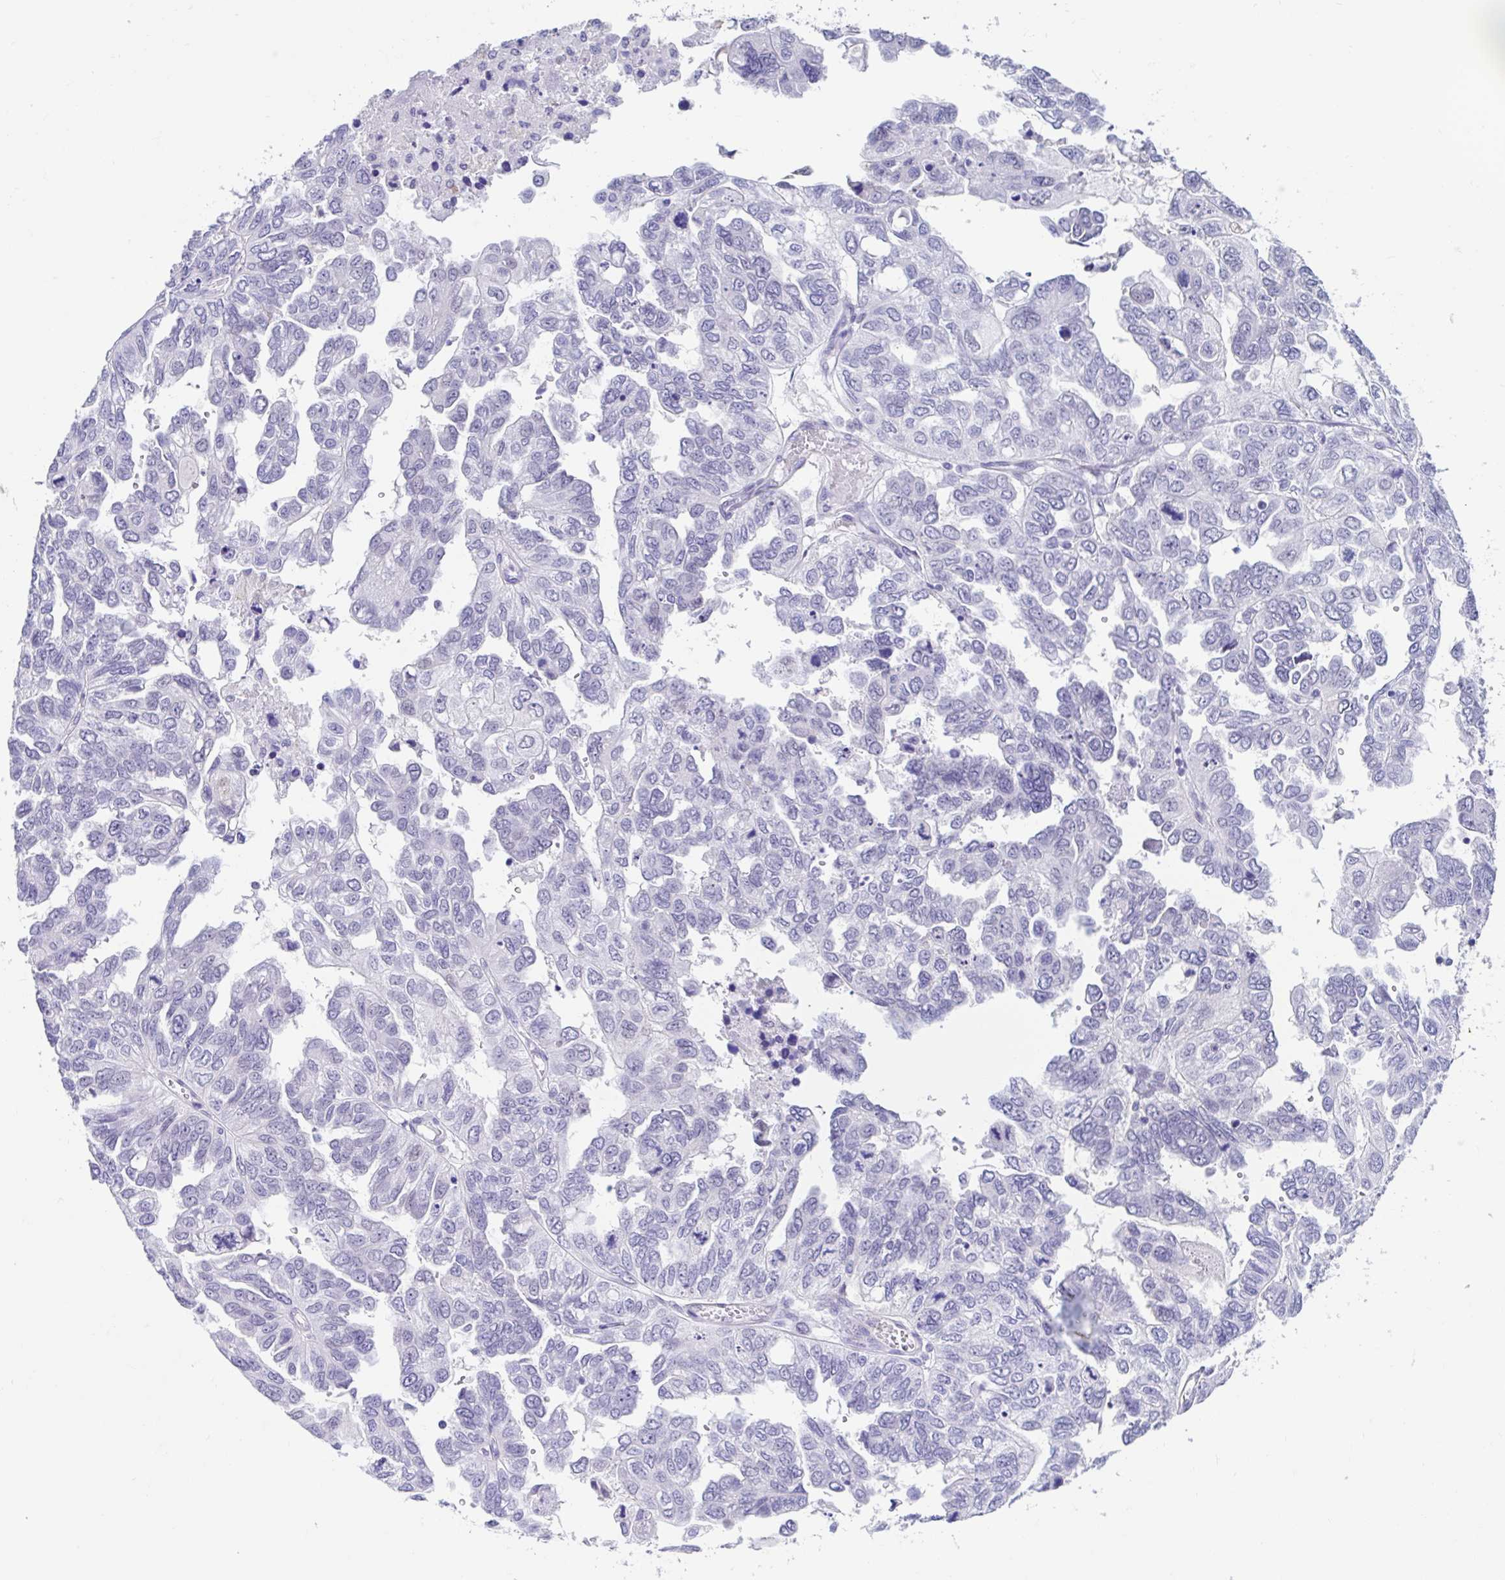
{"staining": {"intensity": "negative", "quantity": "none", "location": "none"}, "tissue": "ovarian cancer", "cell_type": "Tumor cells", "image_type": "cancer", "snomed": [{"axis": "morphology", "description": "Cystadenocarcinoma, serous, NOS"}, {"axis": "topography", "description": "Ovary"}], "caption": "Tumor cells show no significant positivity in ovarian cancer. (IHC, brightfield microscopy, high magnification).", "gene": "DCAF17", "patient": {"sex": "female", "age": 53}}